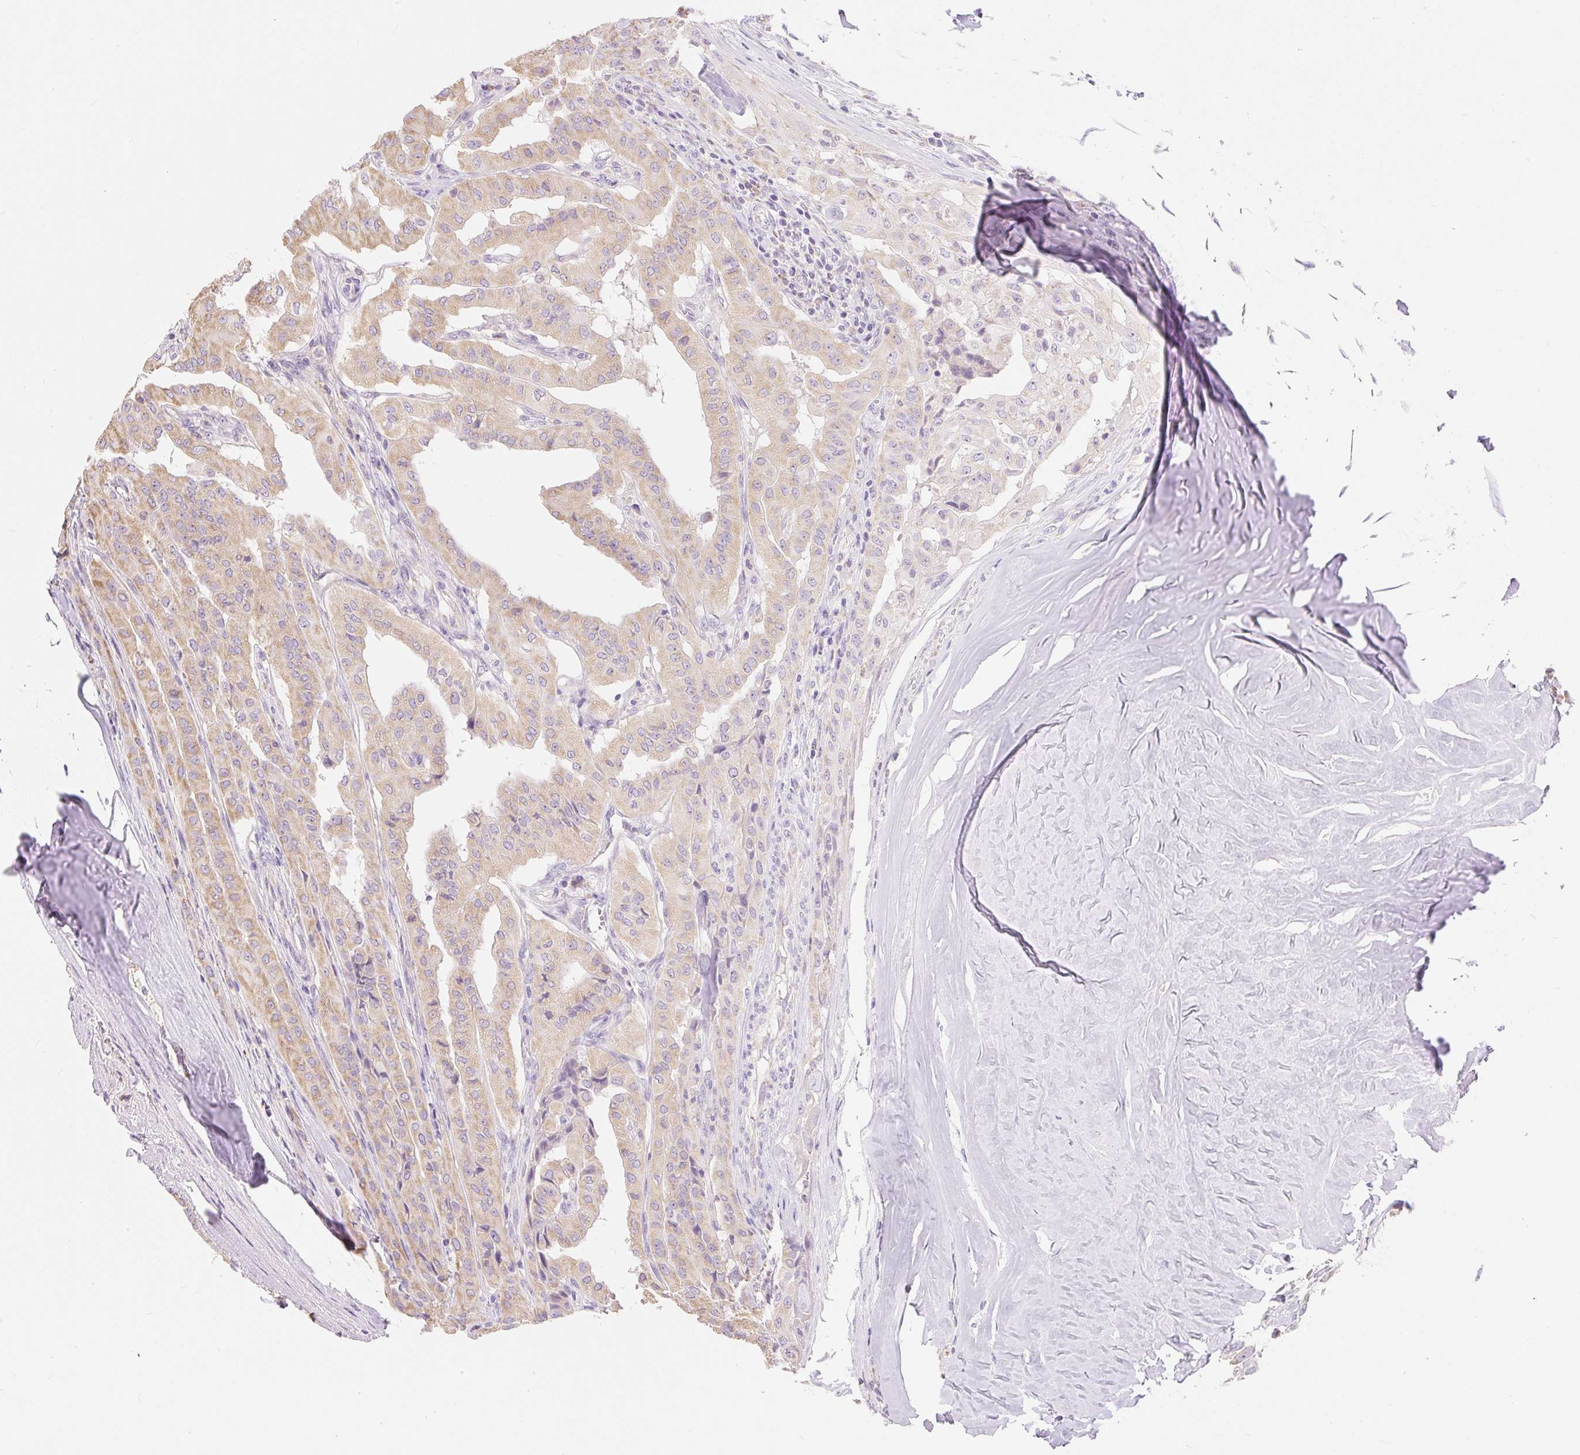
{"staining": {"intensity": "moderate", "quantity": ">75%", "location": "cytoplasmic/membranous"}, "tissue": "thyroid cancer", "cell_type": "Tumor cells", "image_type": "cancer", "snomed": [{"axis": "morphology", "description": "Papillary adenocarcinoma, NOS"}, {"axis": "topography", "description": "Thyroid gland"}], "caption": "There is medium levels of moderate cytoplasmic/membranous expression in tumor cells of papillary adenocarcinoma (thyroid), as demonstrated by immunohistochemical staining (brown color).", "gene": "DHX35", "patient": {"sex": "female", "age": 59}}